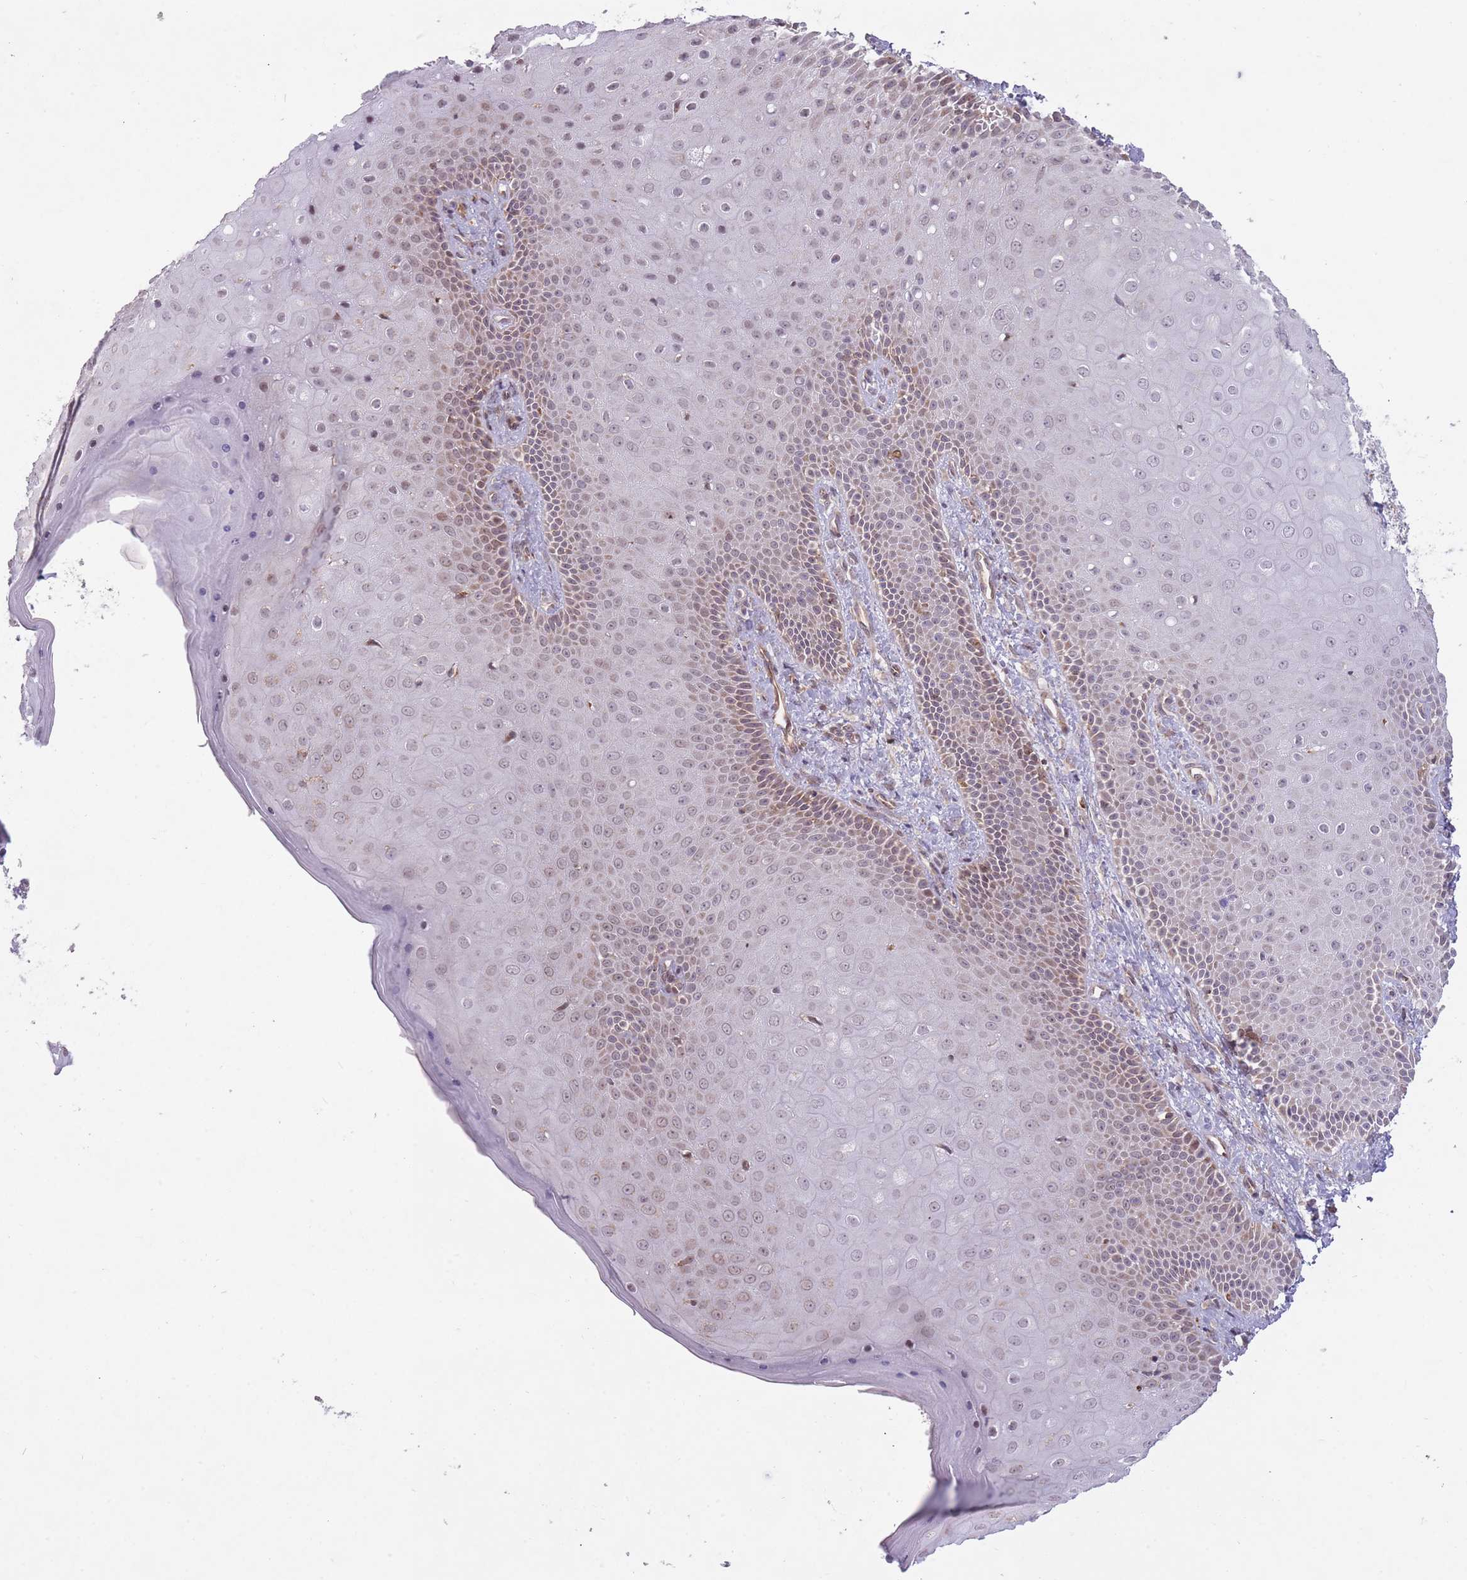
{"staining": {"intensity": "moderate", "quantity": "<25%", "location": "nuclear"}, "tissue": "skin", "cell_type": "Epidermal cells", "image_type": "normal", "snomed": [{"axis": "morphology", "description": "Normal tissue, NOS"}, {"axis": "topography", "description": "Anal"}], "caption": "Immunohistochemistry photomicrograph of unremarkable human skin stained for a protein (brown), which displays low levels of moderate nuclear positivity in about <25% of epidermal cells.", "gene": "DPYSL4", "patient": {"sex": "male", "age": 80}}